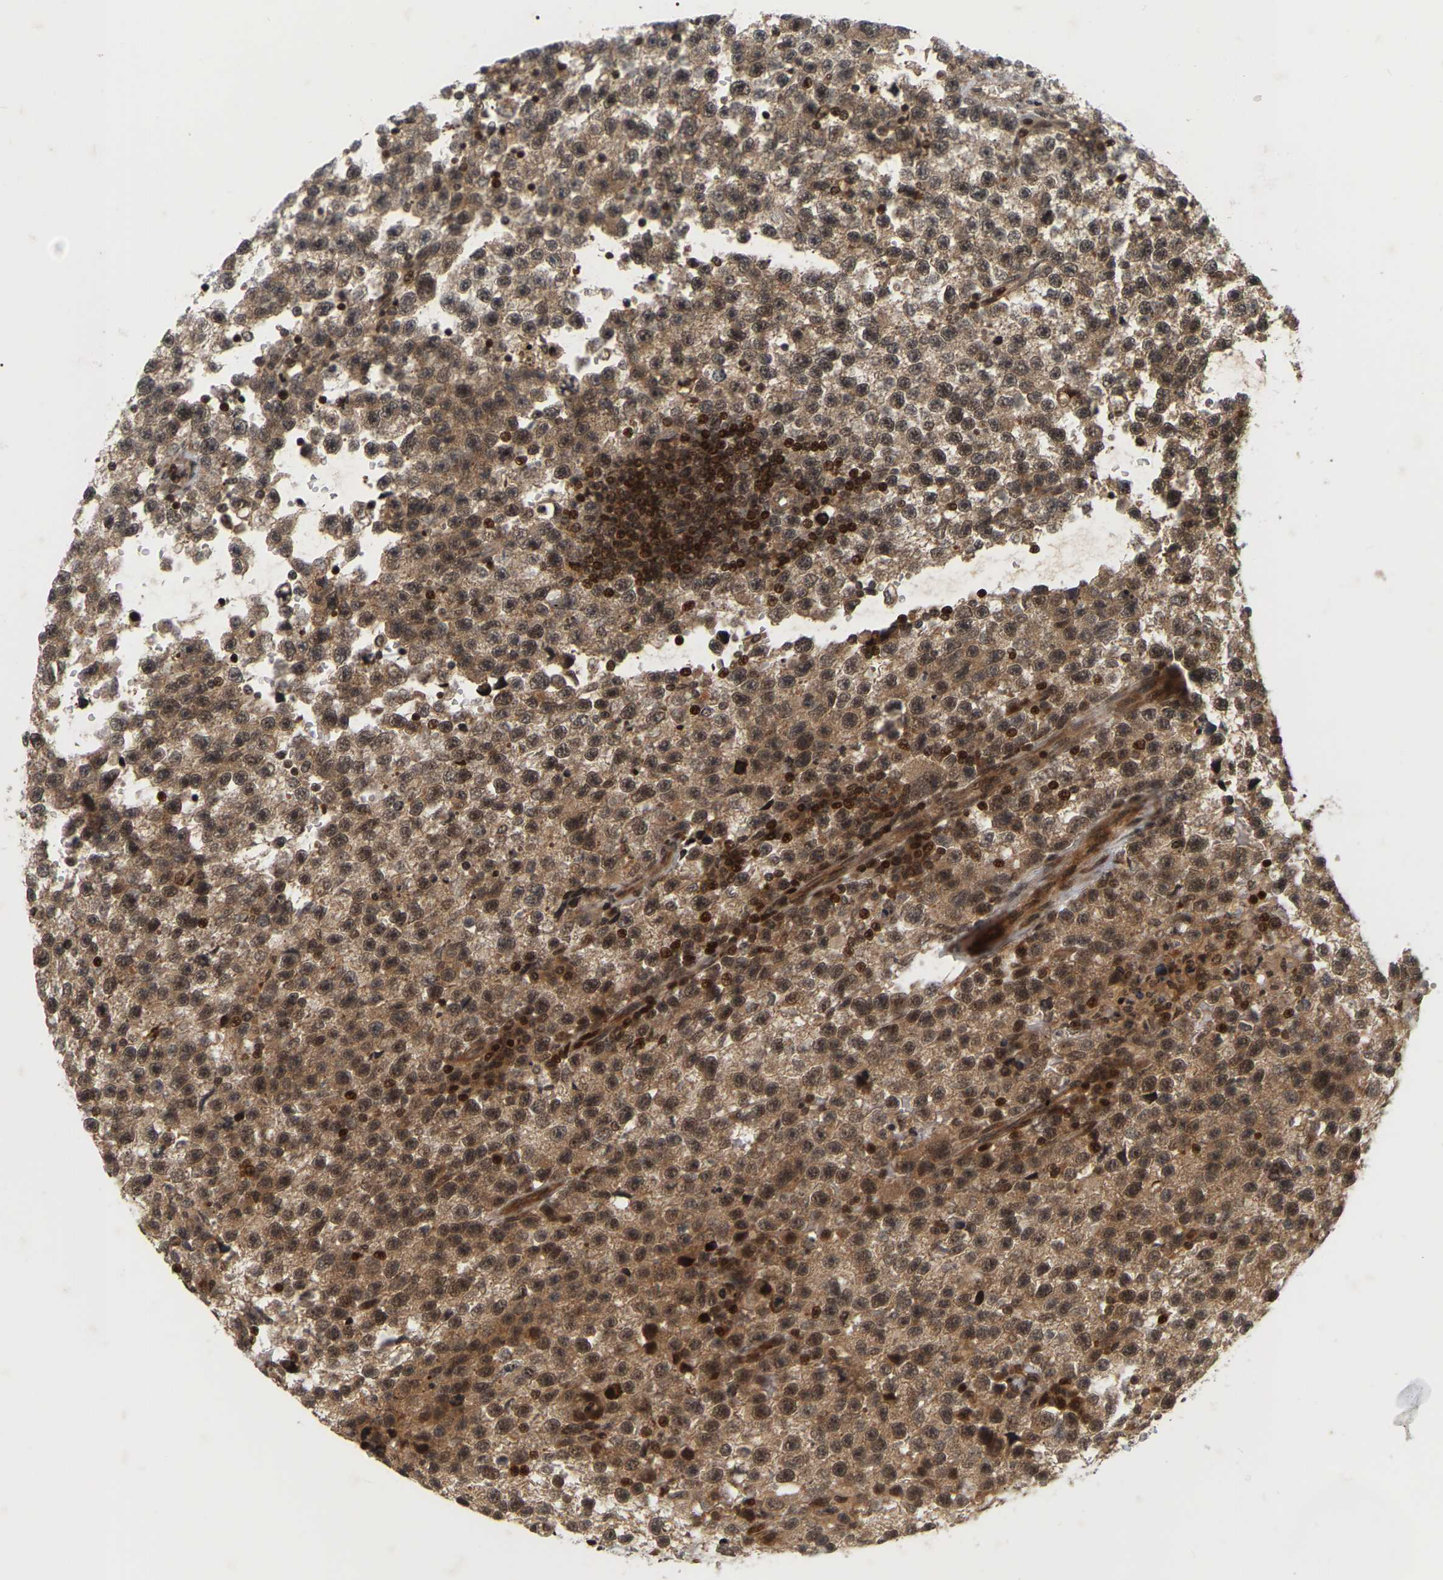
{"staining": {"intensity": "moderate", "quantity": ">75%", "location": "cytoplasmic/membranous,nuclear"}, "tissue": "testis cancer", "cell_type": "Tumor cells", "image_type": "cancer", "snomed": [{"axis": "morphology", "description": "Seminoma, NOS"}, {"axis": "topography", "description": "Testis"}], "caption": "A high-resolution image shows immunohistochemistry (IHC) staining of testis cancer, which shows moderate cytoplasmic/membranous and nuclear staining in about >75% of tumor cells.", "gene": "NFE2L2", "patient": {"sex": "male", "age": 33}}